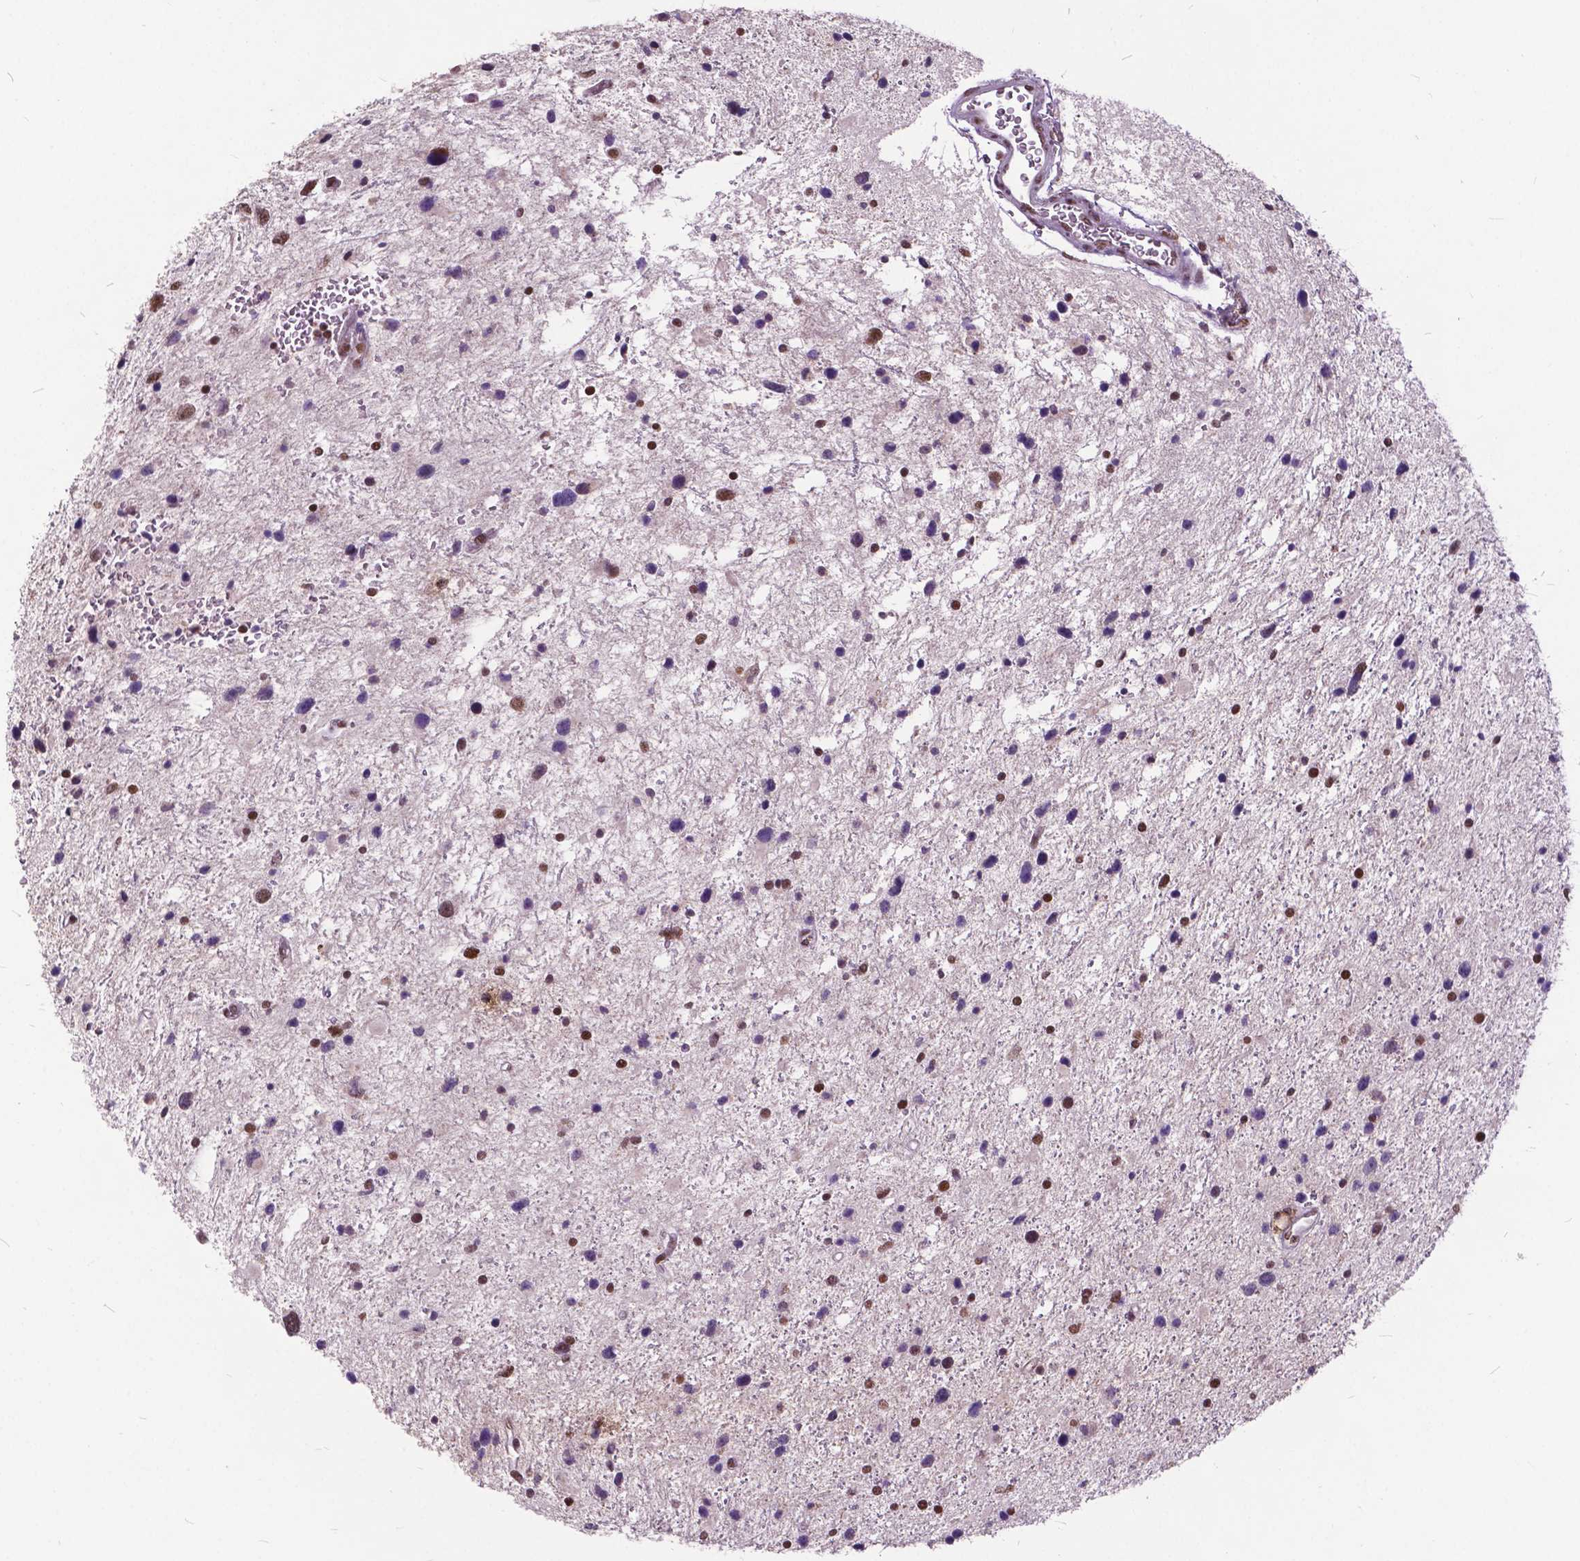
{"staining": {"intensity": "moderate", "quantity": "25%-75%", "location": "nuclear"}, "tissue": "glioma", "cell_type": "Tumor cells", "image_type": "cancer", "snomed": [{"axis": "morphology", "description": "Glioma, malignant, Low grade"}, {"axis": "topography", "description": "Brain"}], "caption": "The immunohistochemical stain labels moderate nuclear expression in tumor cells of malignant low-grade glioma tissue. The staining is performed using DAB brown chromogen to label protein expression. The nuclei are counter-stained blue using hematoxylin.", "gene": "MSH2", "patient": {"sex": "female", "age": 32}}